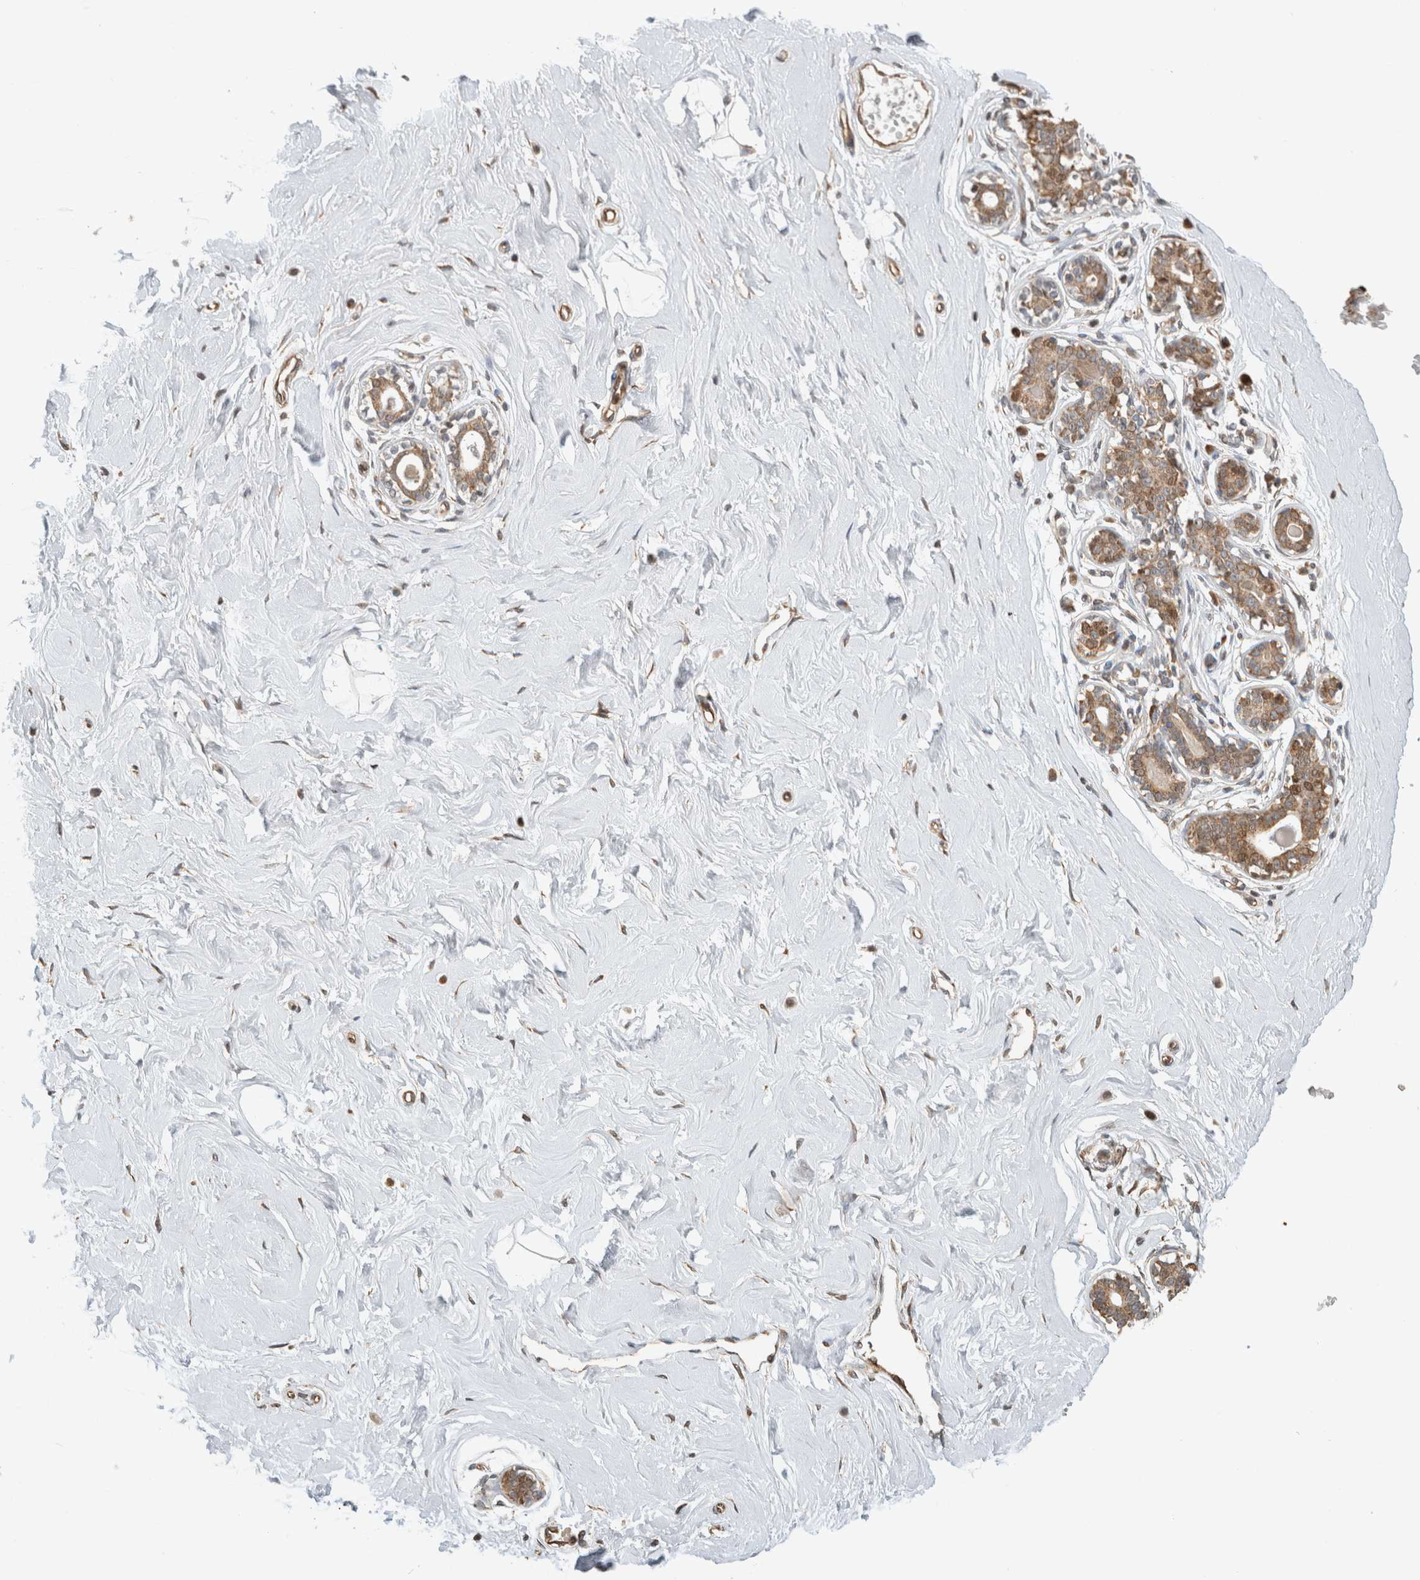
{"staining": {"intensity": "negative", "quantity": "none", "location": "none"}, "tissue": "breast", "cell_type": "Adipocytes", "image_type": "normal", "snomed": [{"axis": "morphology", "description": "Normal tissue, NOS"}, {"axis": "morphology", "description": "Adenoma, NOS"}, {"axis": "topography", "description": "Breast"}], "caption": "DAB immunohistochemical staining of unremarkable human breast shows no significant positivity in adipocytes.", "gene": "GINS4", "patient": {"sex": "female", "age": 23}}